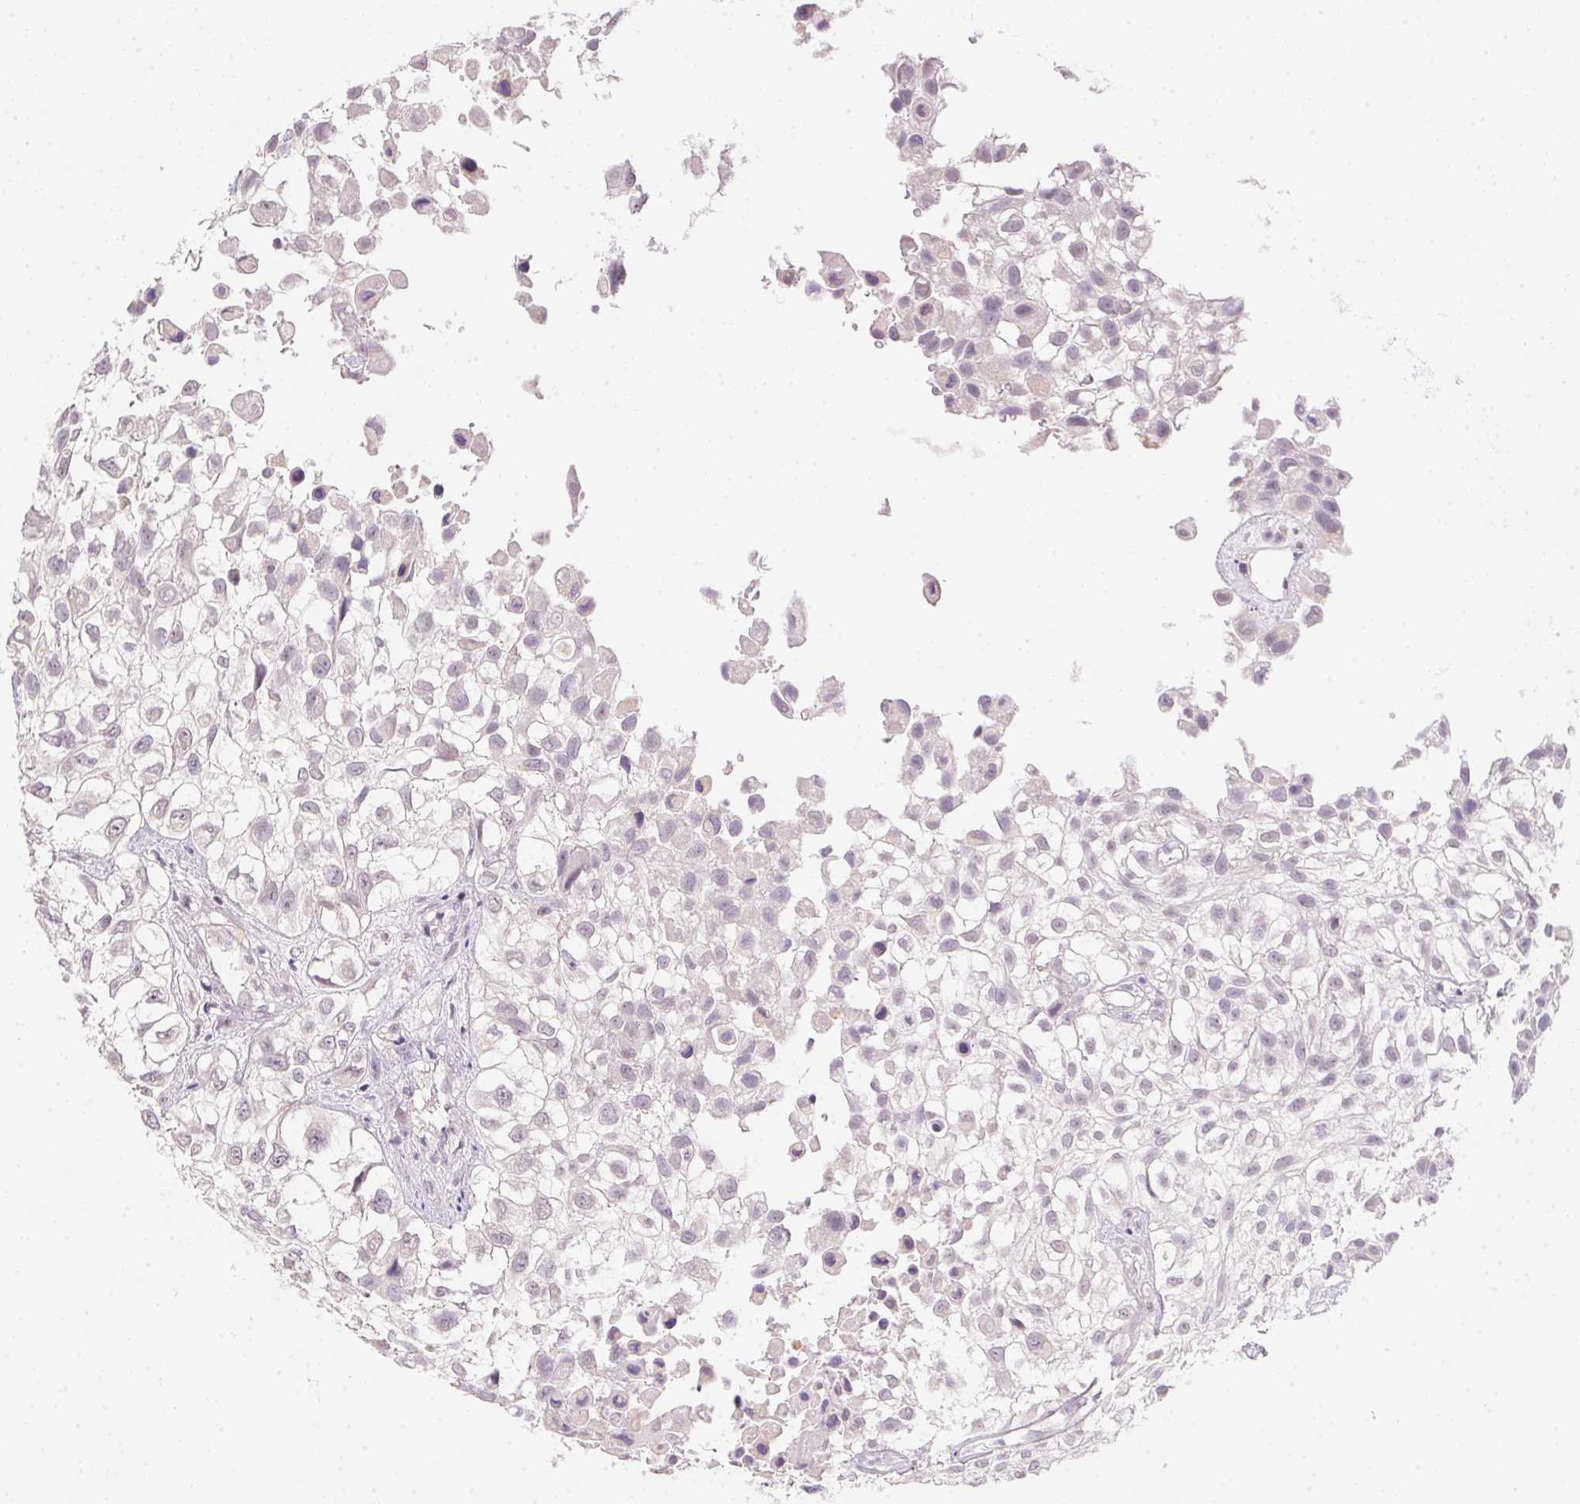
{"staining": {"intensity": "negative", "quantity": "none", "location": "none"}, "tissue": "urothelial cancer", "cell_type": "Tumor cells", "image_type": "cancer", "snomed": [{"axis": "morphology", "description": "Urothelial carcinoma, High grade"}, {"axis": "topography", "description": "Urinary bladder"}], "caption": "Urothelial cancer was stained to show a protein in brown. There is no significant staining in tumor cells. (DAB IHC visualized using brightfield microscopy, high magnification).", "gene": "SLC6A18", "patient": {"sex": "male", "age": 56}}